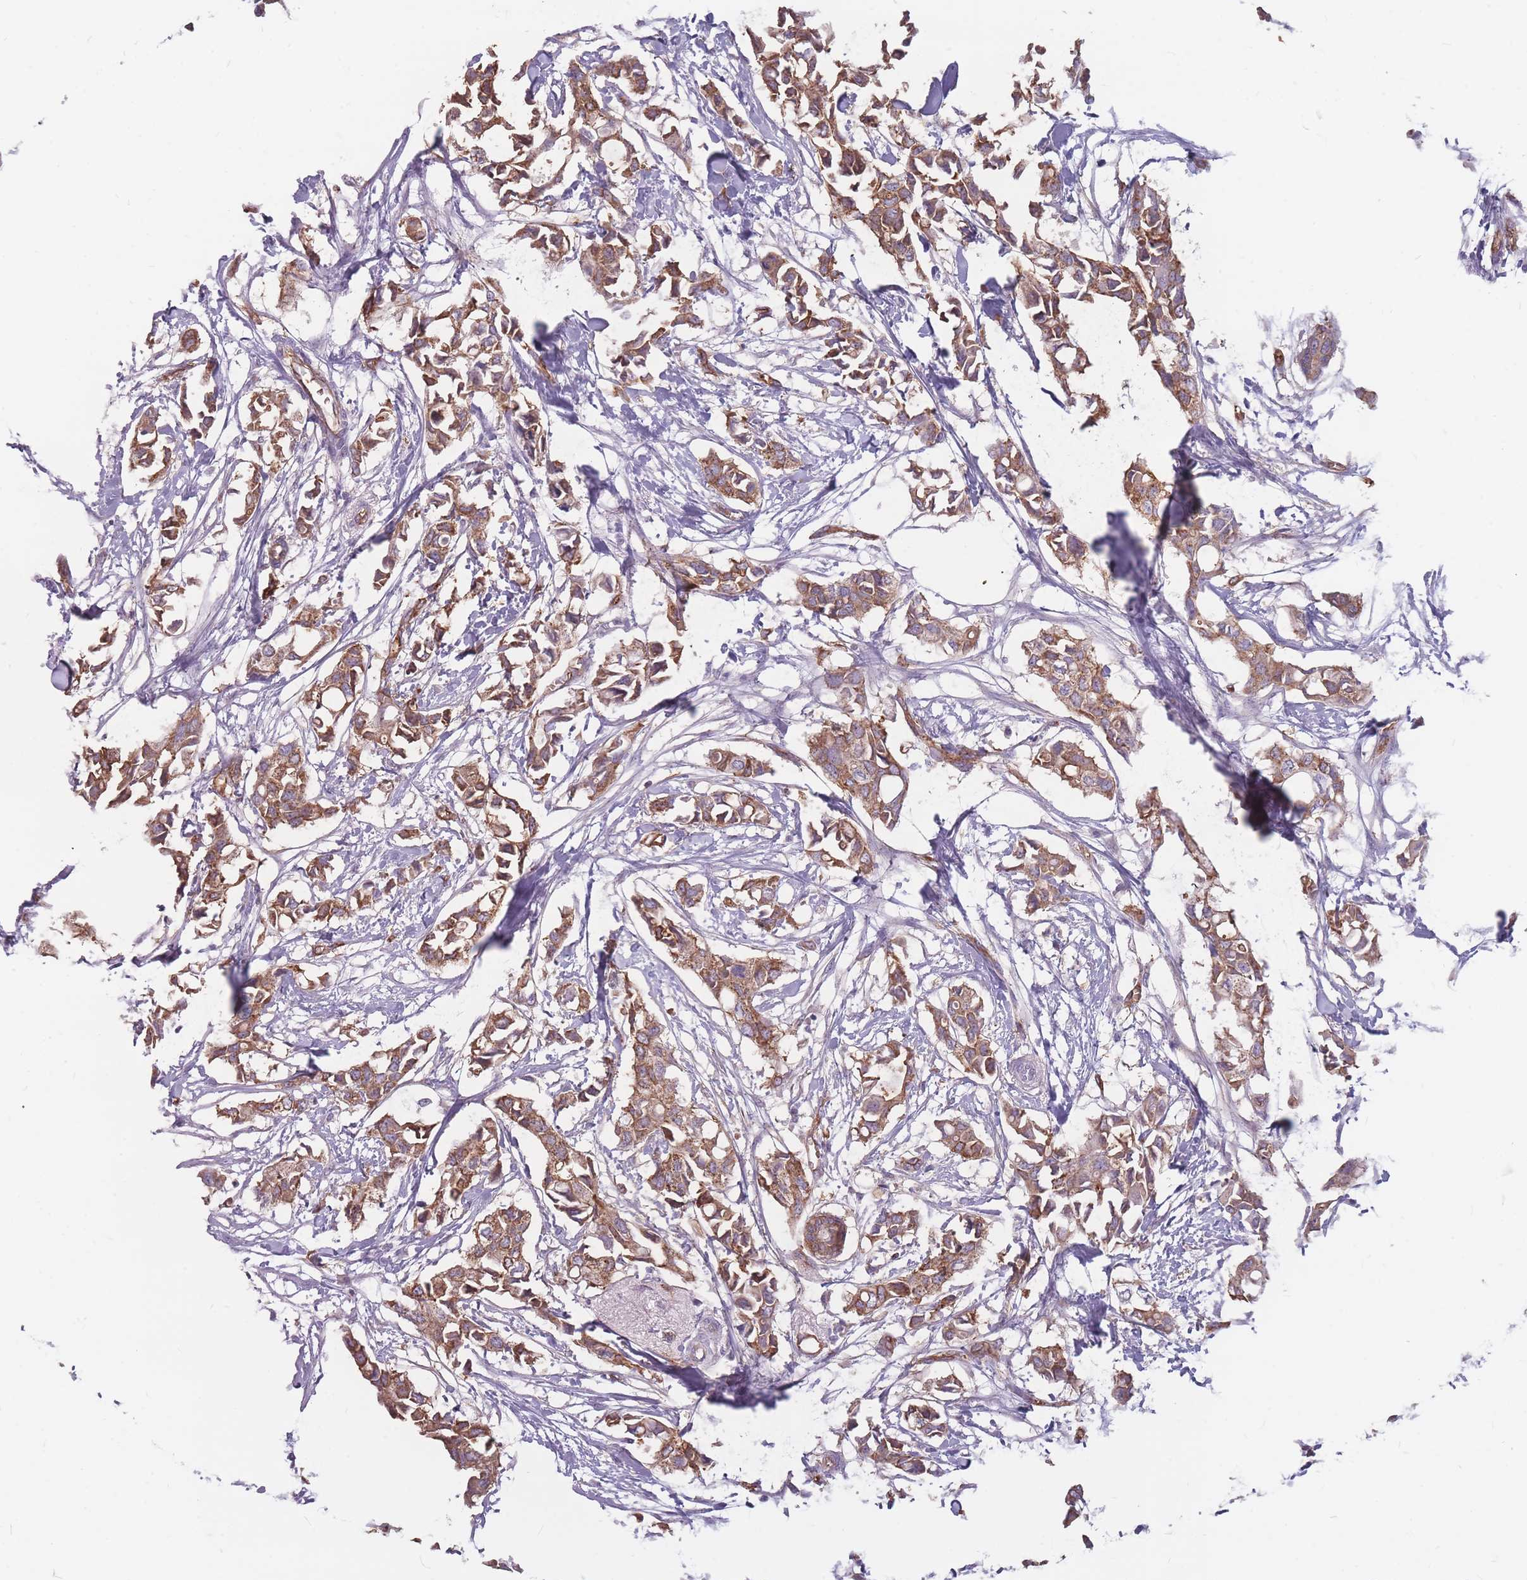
{"staining": {"intensity": "moderate", "quantity": ">75%", "location": "cytoplasmic/membranous"}, "tissue": "breast cancer", "cell_type": "Tumor cells", "image_type": "cancer", "snomed": [{"axis": "morphology", "description": "Duct carcinoma"}, {"axis": "topography", "description": "Breast"}], "caption": "Human breast cancer (invasive ductal carcinoma) stained for a protein (brown) shows moderate cytoplasmic/membranous positive expression in approximately >75% of tumor cells.", "gene": "GNA11", "patient": {"sex": "female", "age": 41}}